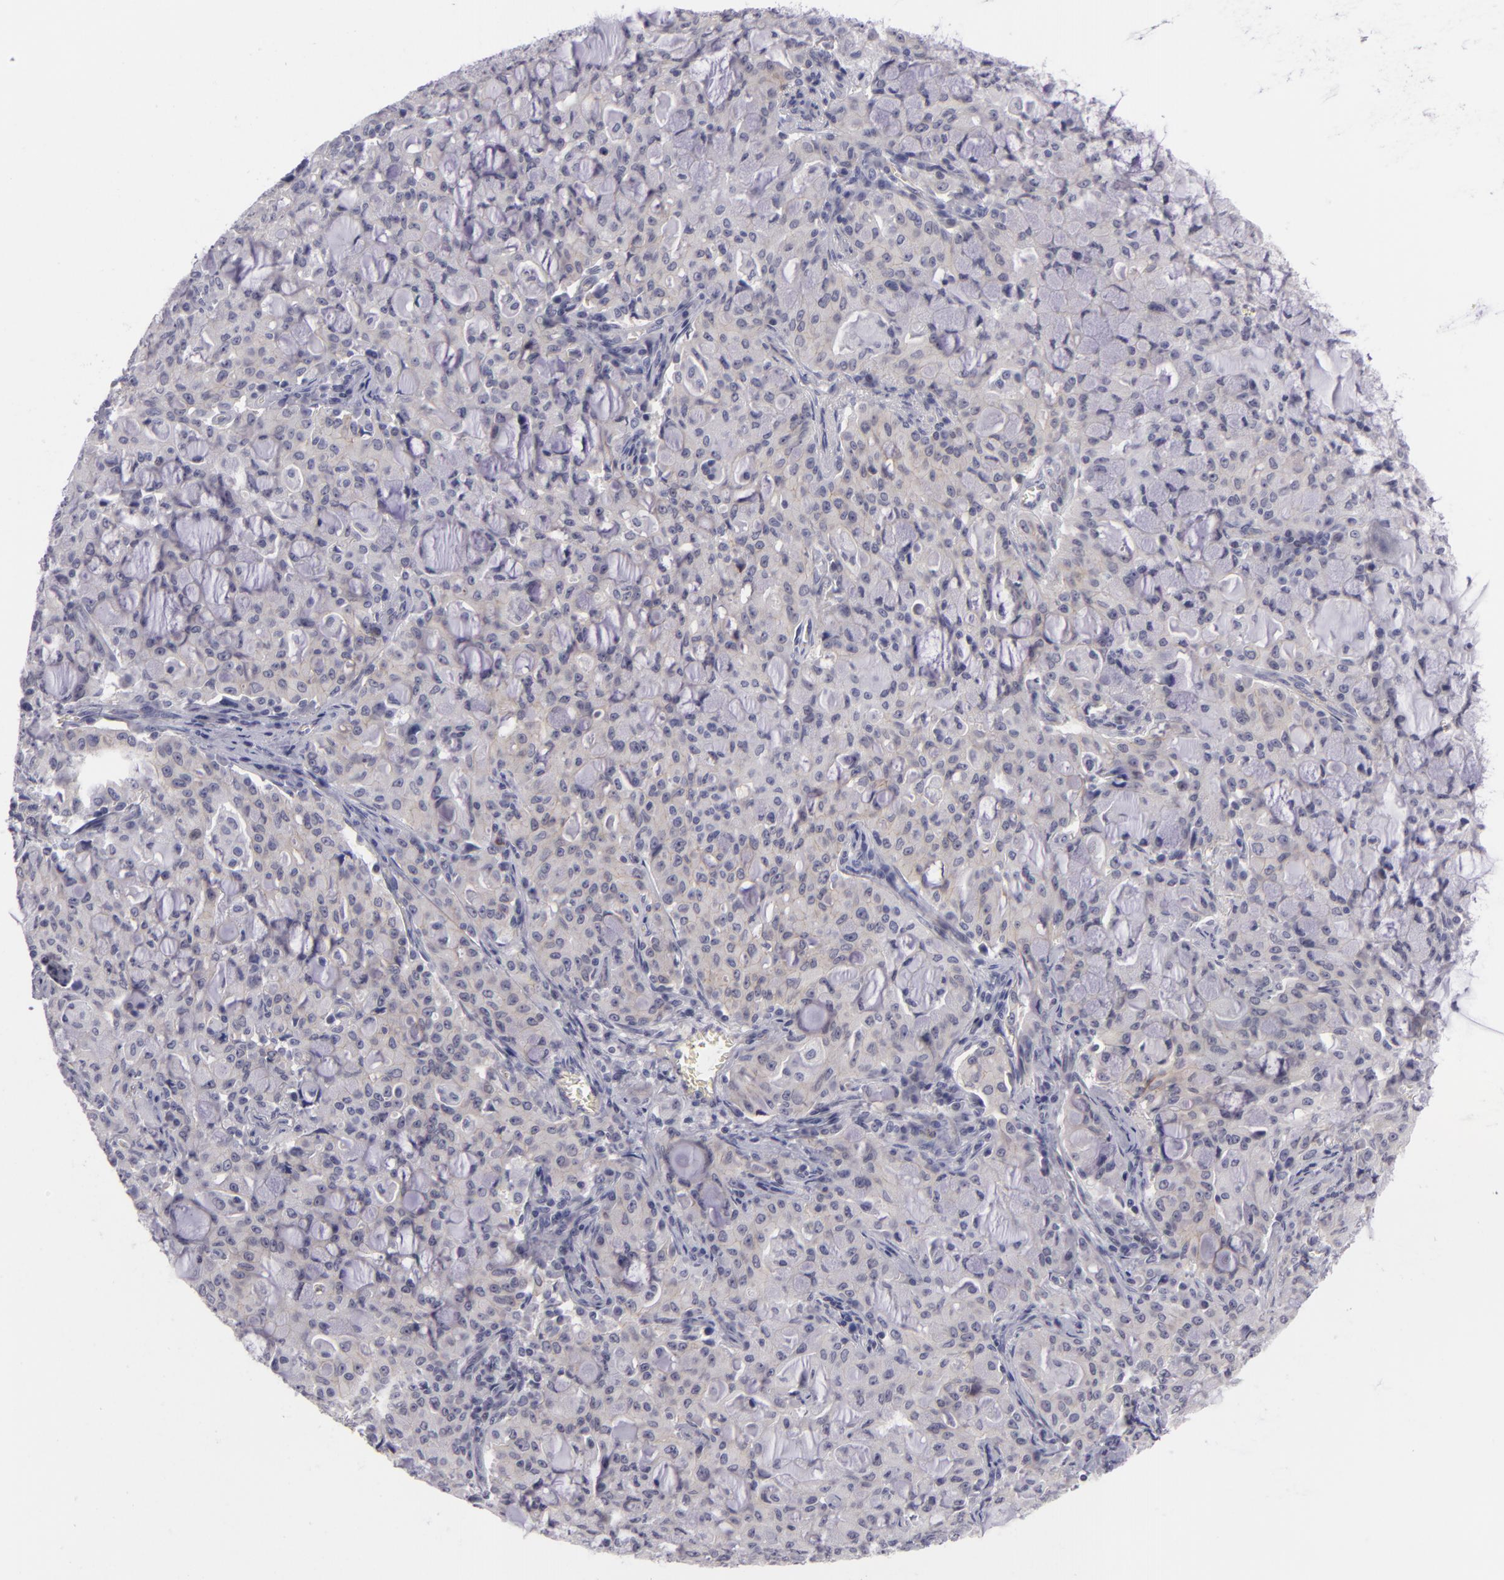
{"staining": {"intensity": "negative", "quantity": "none", "location": "none"}, "tissue": "lung cancer", "cell_type": "Tumor cells", "image_type": "cancer", "snomed": [{"axis": "morphology", "description": "Adenocarcinoma, NOS"}, {"axis": "topography", "description": "Lung"}], "caption": "The IHC histopathology image has no significant staining in tumor cells of lung cancer (adenocarcinoma) tissue.", "gene": "CTNNB1", "patient": {"sex": "female", "age": 44}}